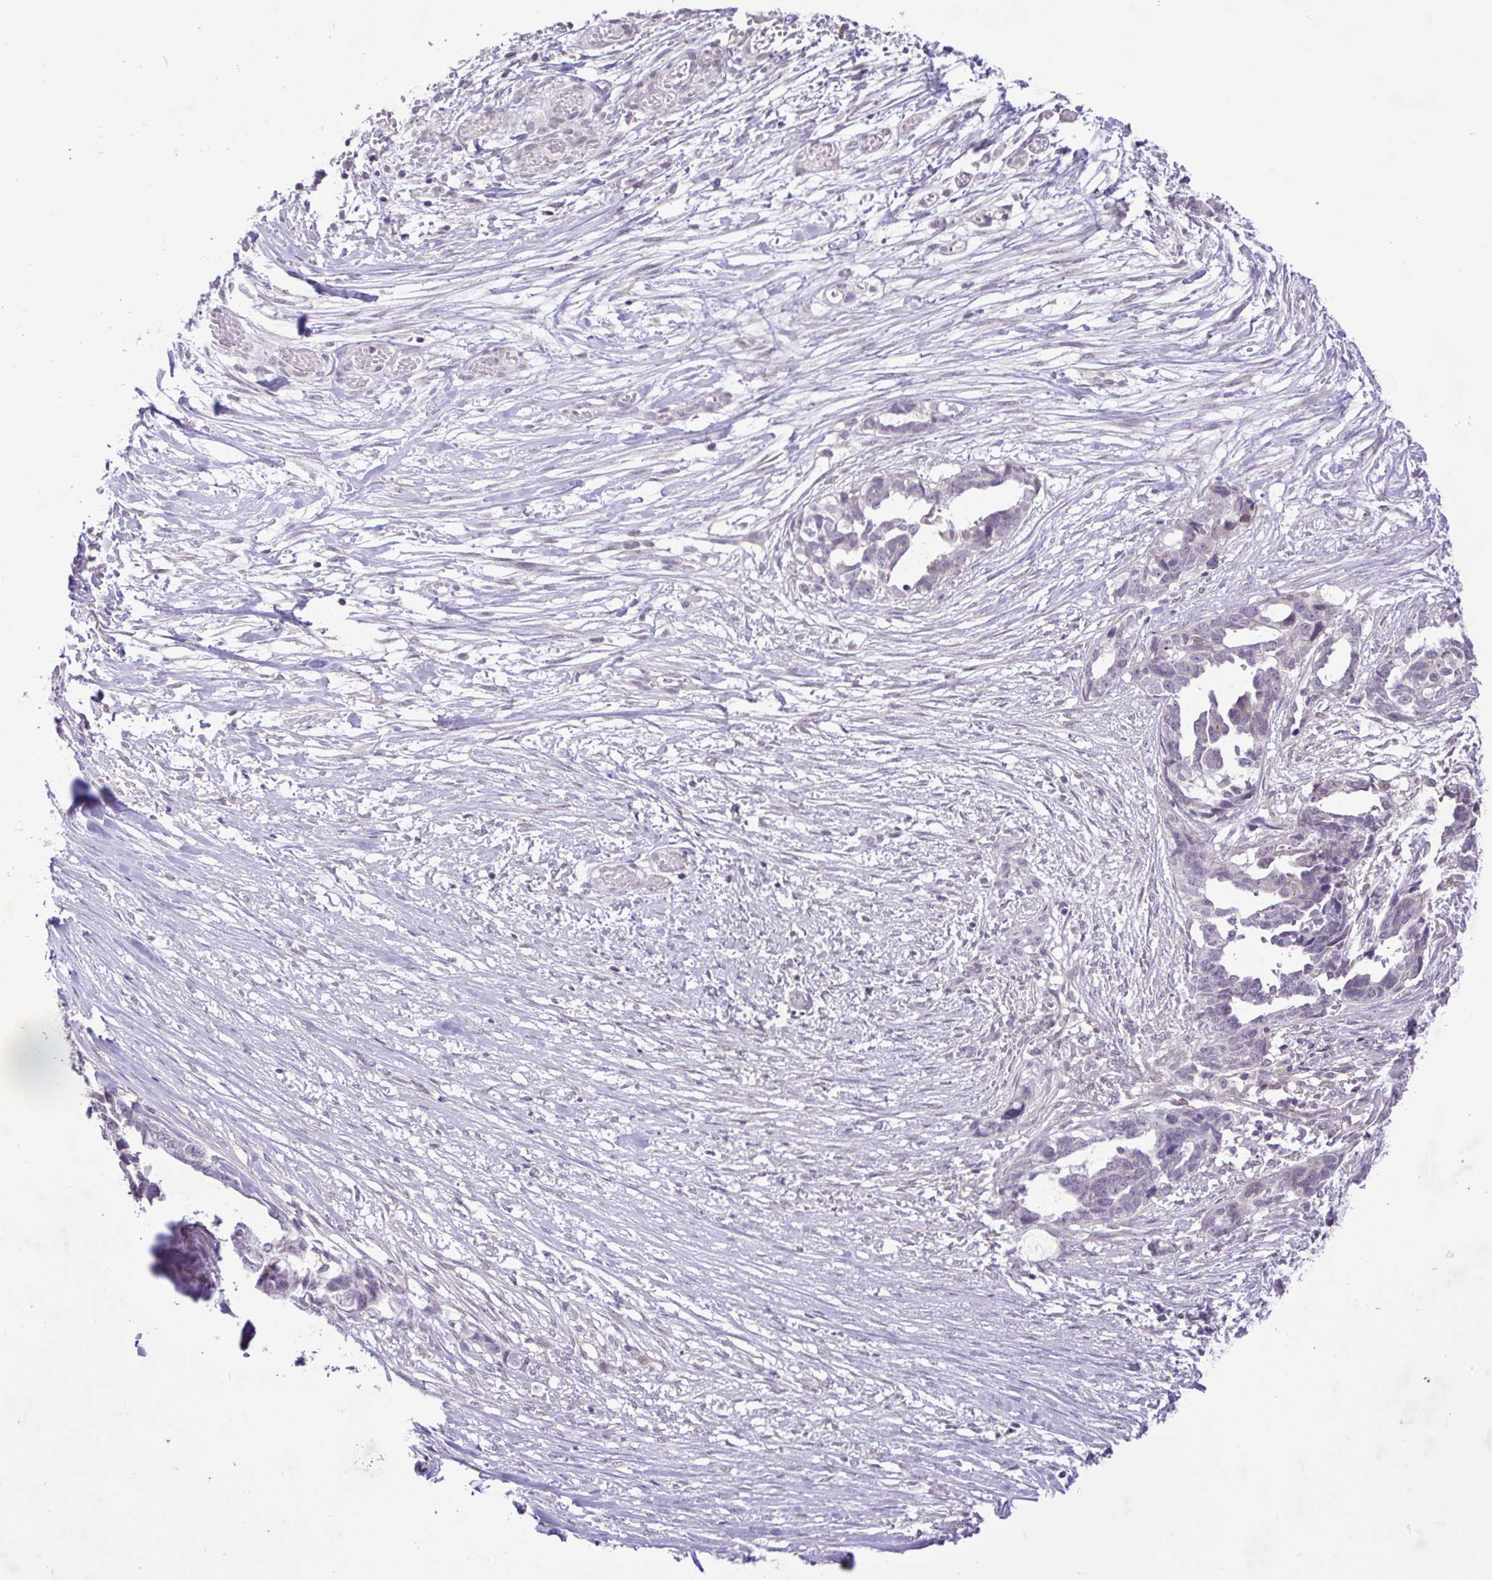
{"staining": {"intensity": "negative", "quantity": "none", "location": "none"}, "tissue": "ovarian cancer", "cell_type": "Tumor cells", "image_type": "cancer", "snomed": [{"axis": "morphology", "description": "Cystadenocarcinoma, serous, NOS"}, {"axis": "topography", "description": "Ovary"}], "caption": "This is an immunohistochemistry (IHC) micrograph of human ovarian cancer. There is no positivity in tumor cells.", "gene": "IL1RN", "patient": {"sex": "female", "age": 69}}